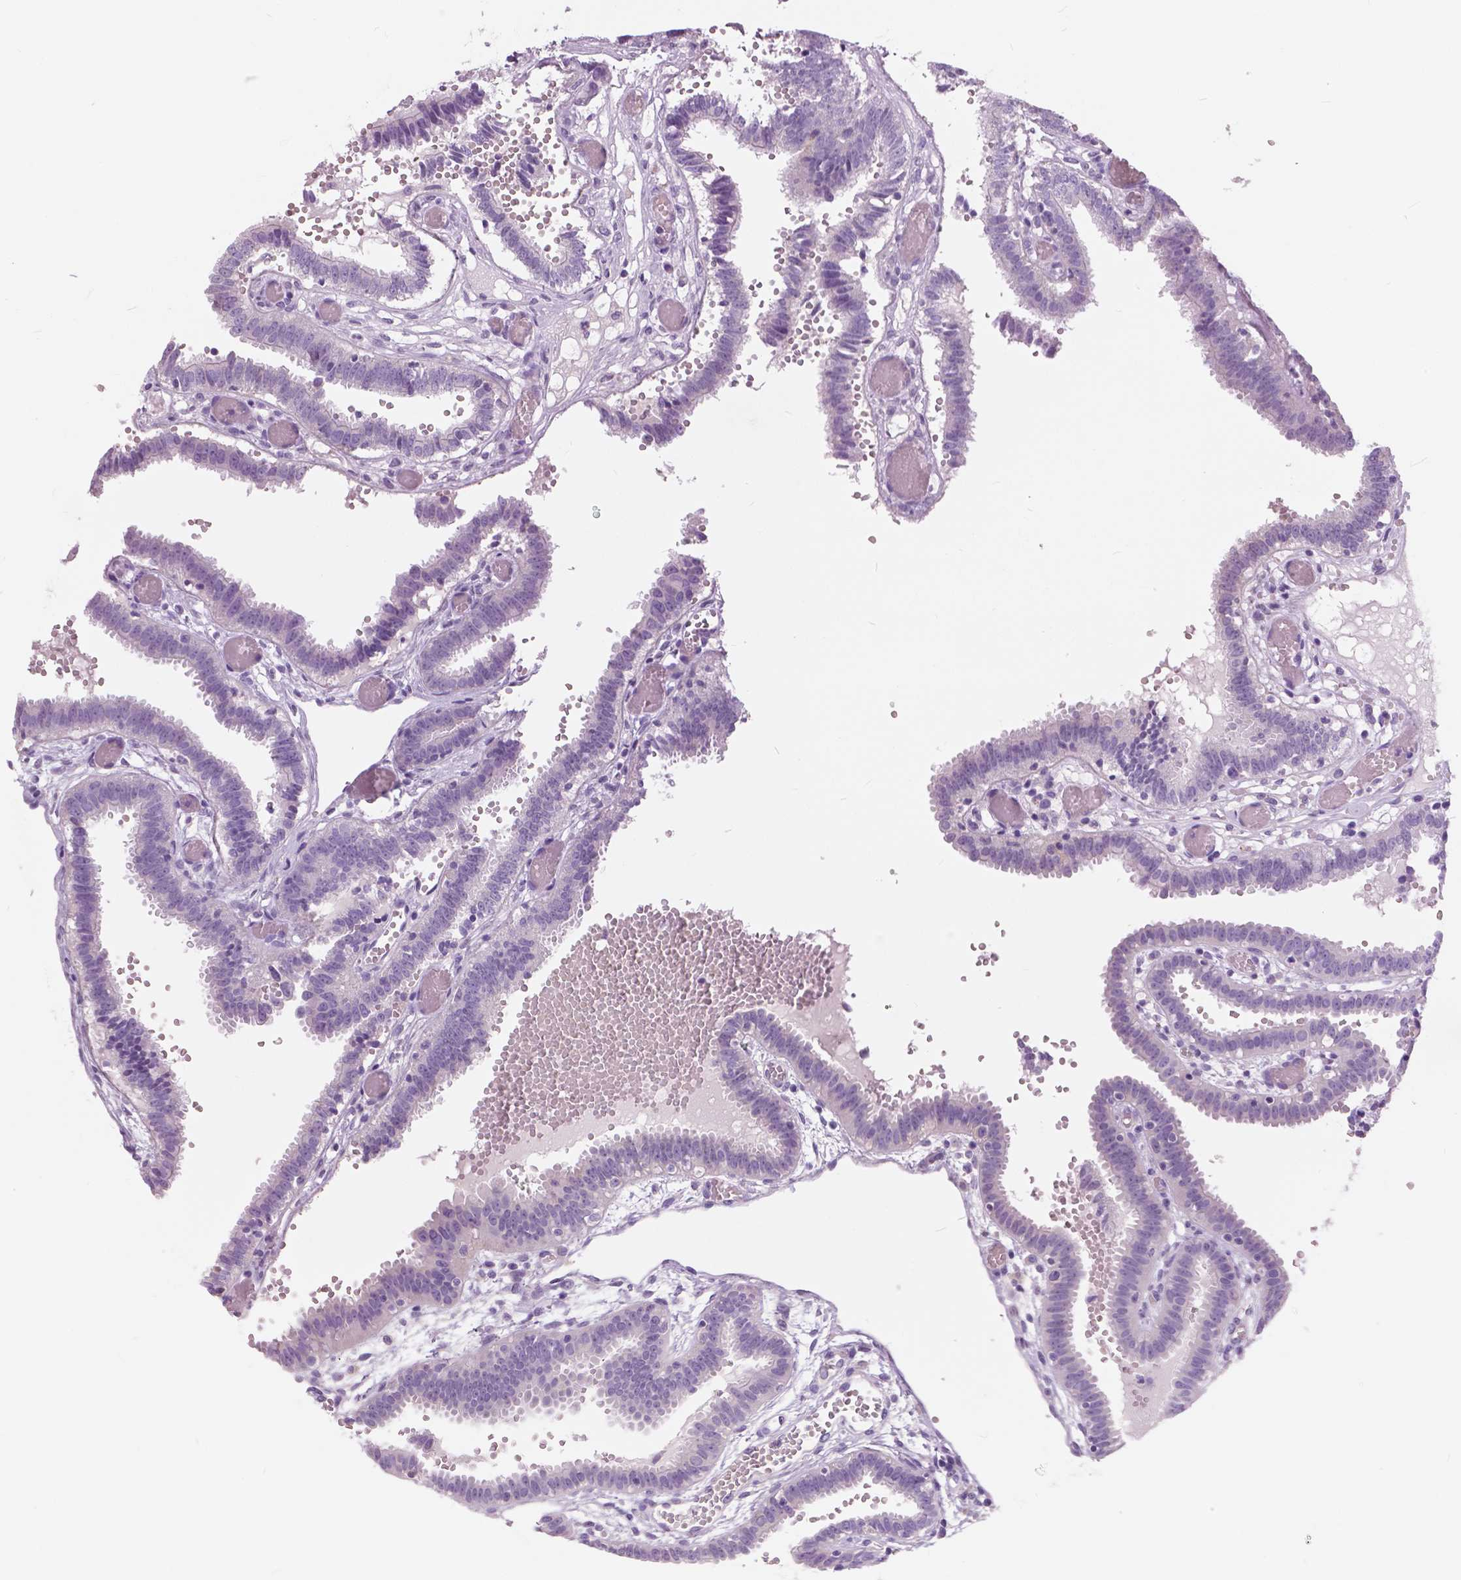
{"staining": {"intensity": "negative", "quantity": "none", "location": "none"}, "tissue": "fallopian tube", "cell_type": "Glandular cells", "image_type": "normal", "snomed": [{"axis": "morphology", "description": "Normal tissue, NOS"}, {"axis": "topography", "description": "Fallopian tube"}], "caption": "Fallopian tube was stained to show a protein in brown. There is no significant staining in glandular cells. The staining is performed using DAB (3,3'-diaminobenzidine) brown chromogen with nuclei counter-stained in using hematoxylin.", "gene": "SERPINI1", "patient": {"sex": "female", "age": 37}}